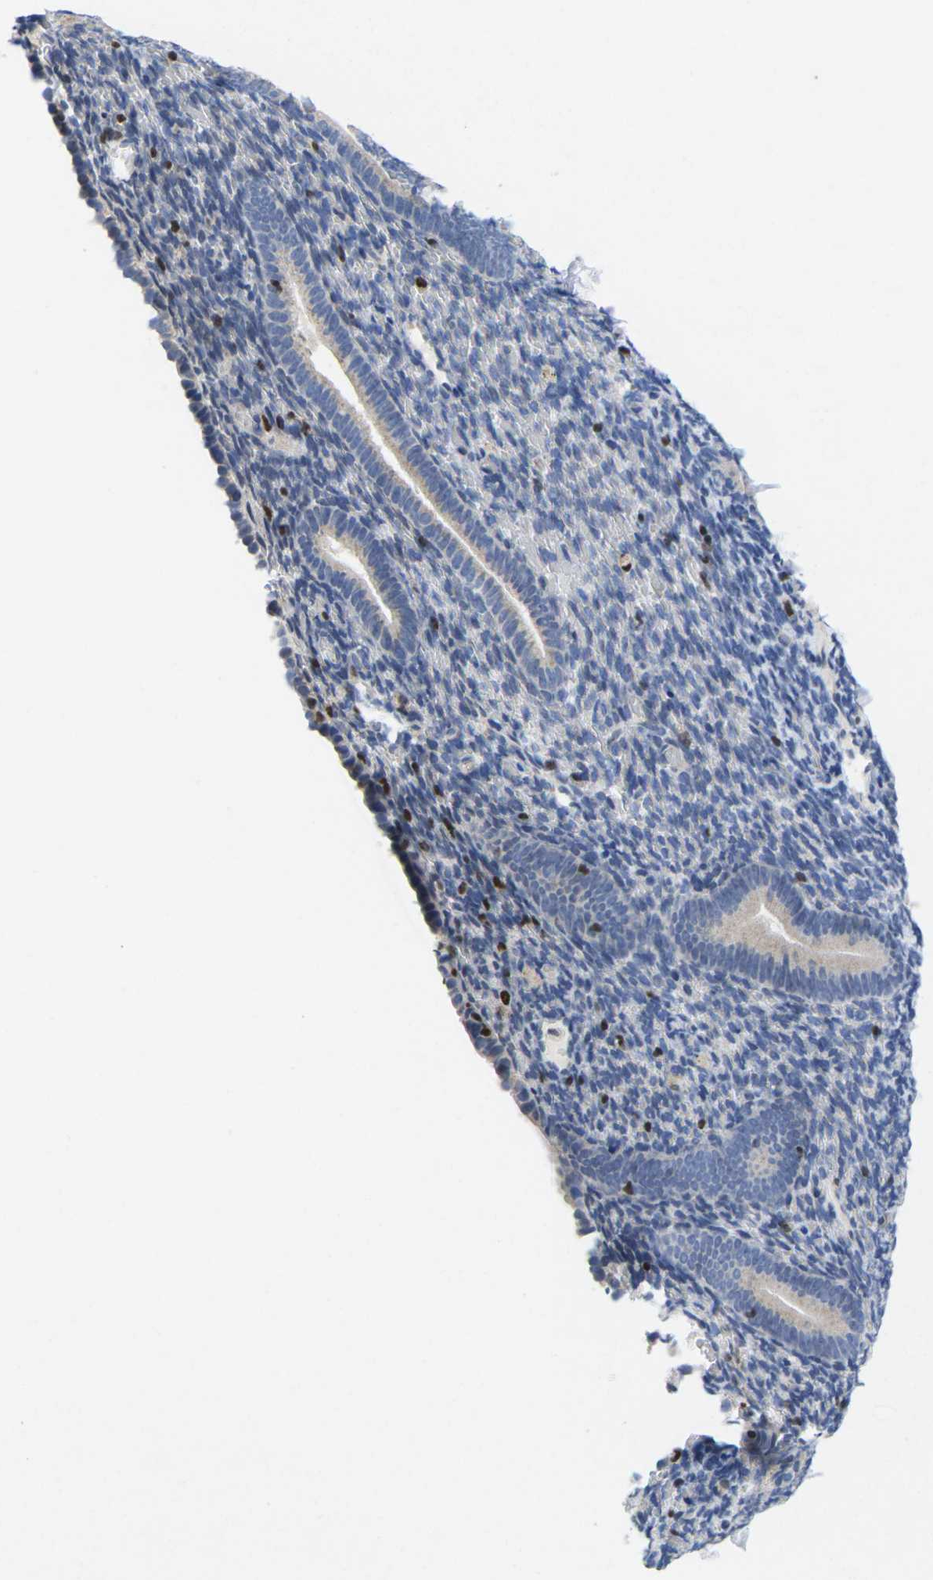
{"staining": {"intensity": "negative", "quantity": "none", "location": "none"}, "tissue": "endometrium", "cell_type": "Cells in endometrial stroma", "image_type": "normal", "snomed": [{"axis": "morphology", "description": "Normal tissue, NOS"}, {"axis": "topography", "description": "Endometrium"}], "caption": "A photomicrograph of endometrium stained for a protein demonstrates no brown staining in cells in endometrial stroma.", "gene": "IKZF1", "patient": {"sex": "female", "age": 51}}